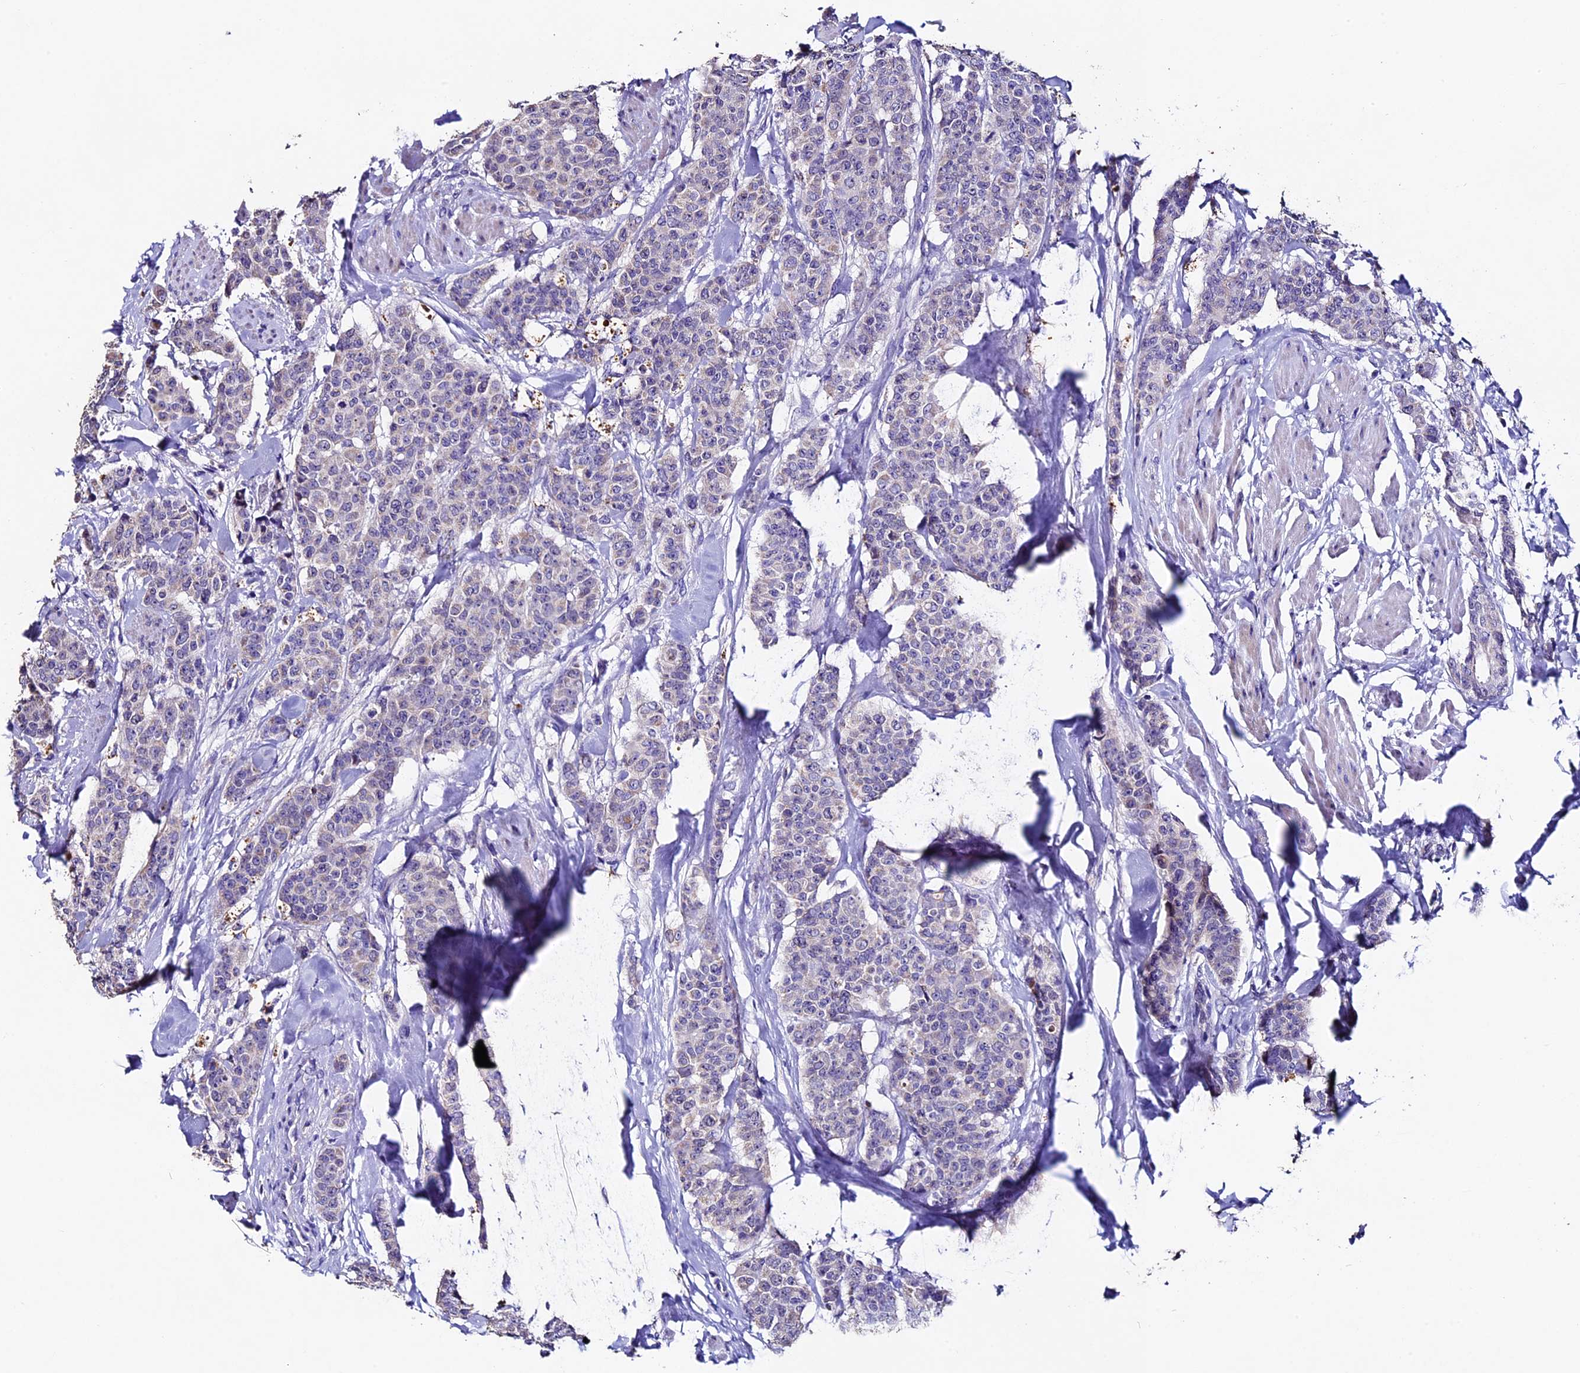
{"staining": {"intensity": "negative", "quantity": "none", "location": "none"}, "tissue": "breast cancer", "cell_type": "Tumor cells", "image_type": "cancer", "snomed": [{"axis": "morphology", "description": "Duct carcinoma"}, {"axis": "topography", "description": "Breast"}], "caption": "This is a micrograph of immunohistochemistry staining of infiltrating ductal carcinoma (breast), which shows no expression in tumor cells. (DAB immunohistochemistry, high magnification).", "gene": "FBXW9", "patient": {"sex": "female", "age": 40}}